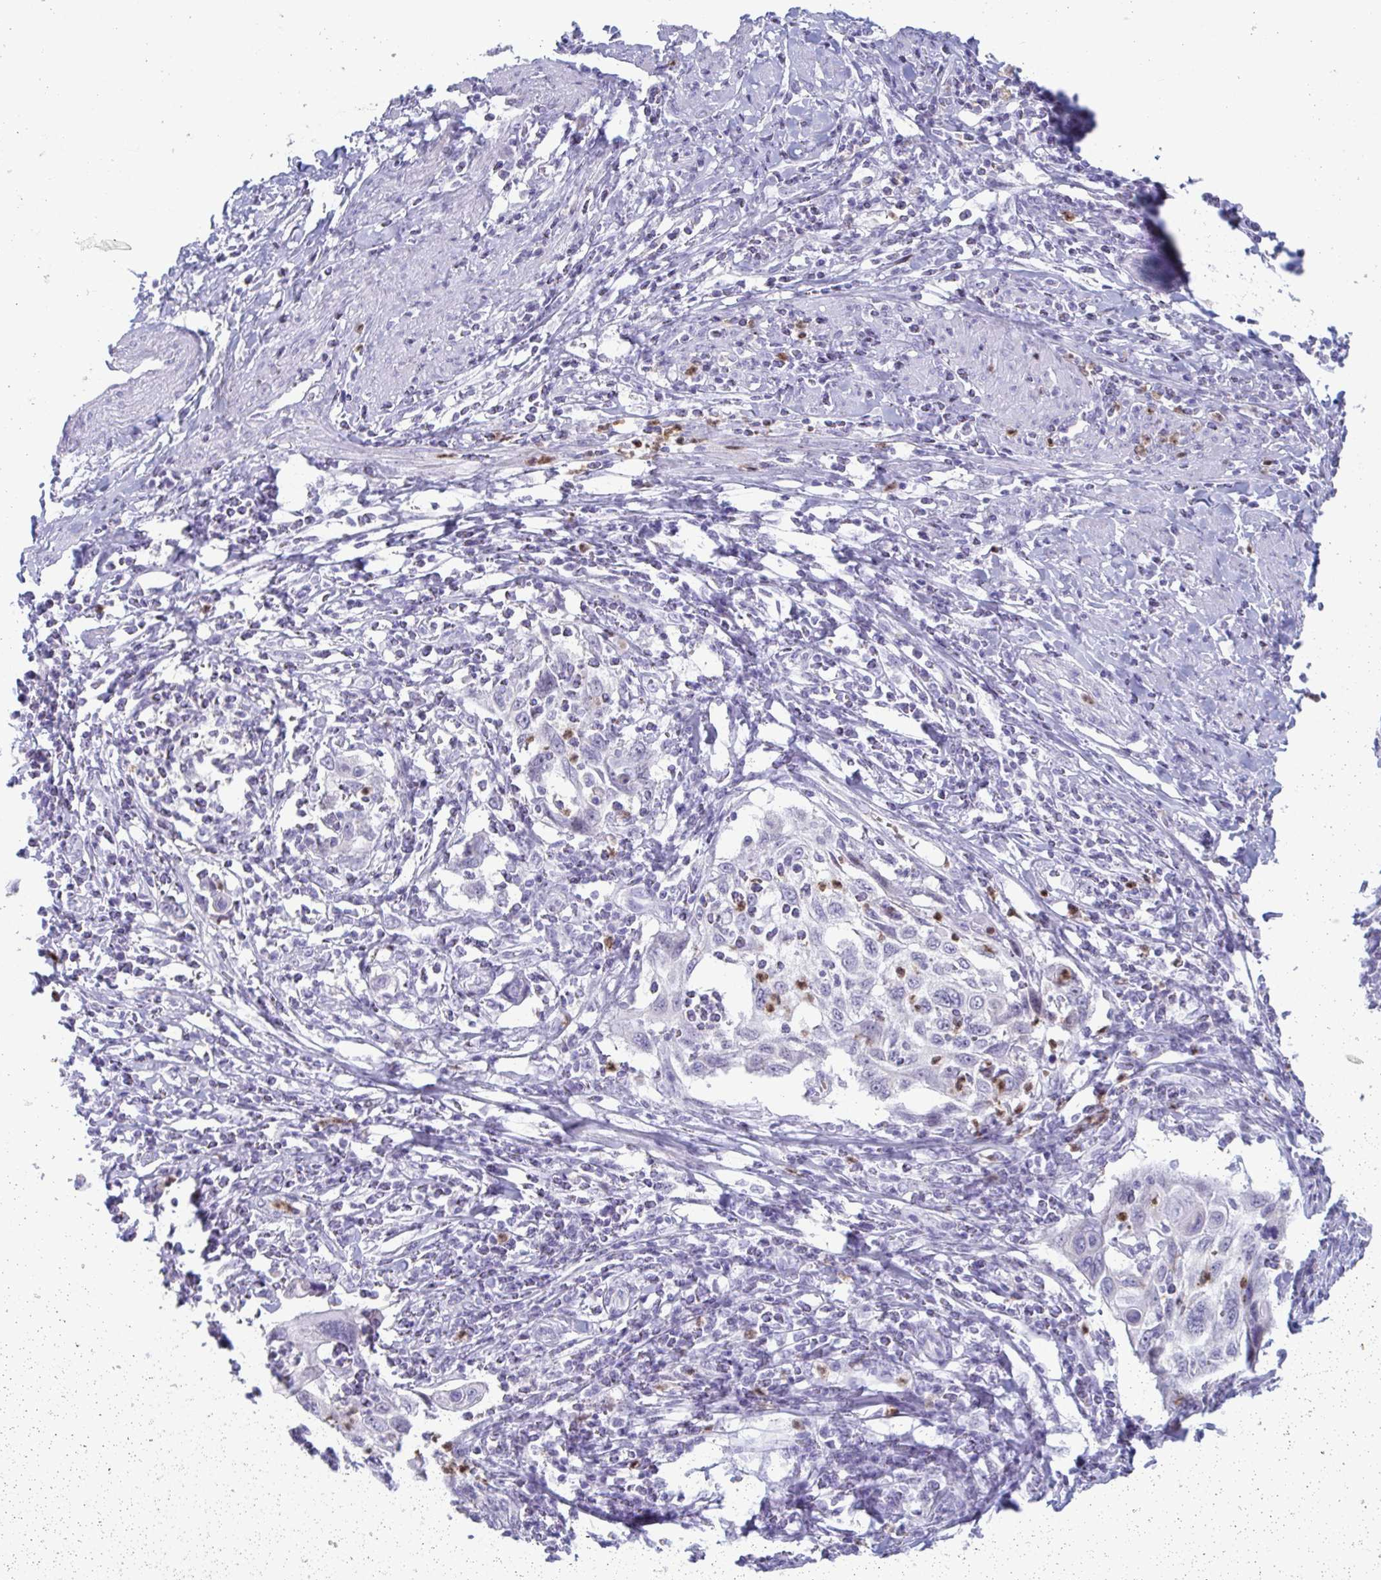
{"staining": {"intensity": "negative", "quantity": "none", "location": "none"}, "tissue": "cervical cancer", "cell_type": "Tumor cells", "image_type": "cancer", "snomed": [{"axis": "morphology", "description": "Squamous cell carcinoma, NOS"}, {"axis": "topography", "description": "Cervix"}], "caption": "Immunohistochemistry (IHC) micrograph of neoplastic tissue: human cervical cancer stained with DAB (3,3'-diaminobenzidine) displays no significant protein staining in tumor cells.", "gene": "CYP4F11", "patient": {"sex": "female", "age": 70}}